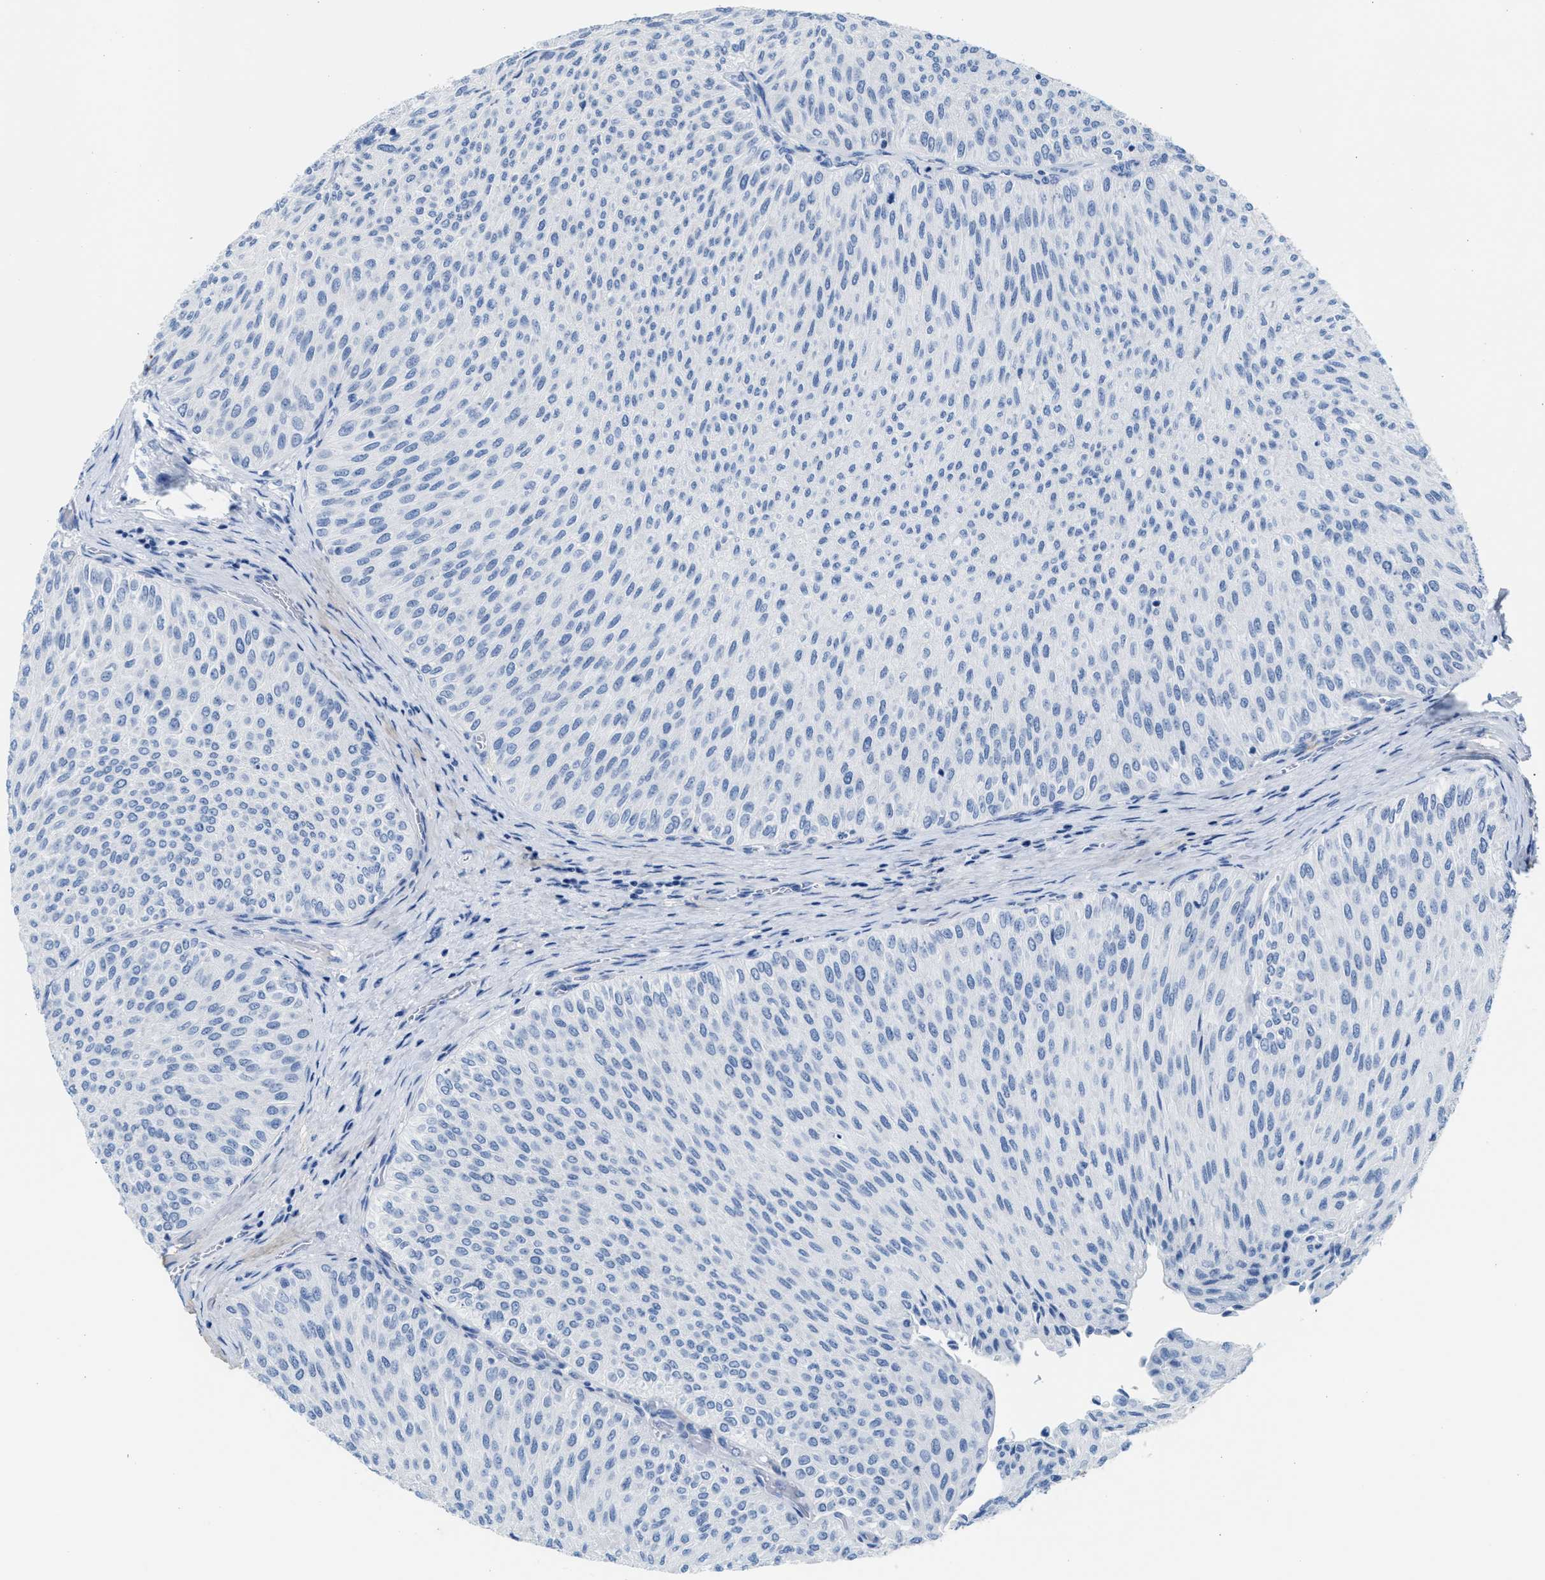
{"staining": {"intensity": "negative", "quantity": "none", "location": "none"}, "tissue": "urothelial cancer", "cell_type": "Tumor cells", "image_type": "cancer", "snomed": [{"axis": "morphology", "description": "Urothelial carcinoma, Low grade"}, {"axis": "topography", "description": "Urinary bladder"}], "caption": "Urothelial carcinoma (low-grade) was stained to show a protein in brown. There is no significant expression in tumor cells.", "gene": "TNR", "patient": {"sex": "male", "age": 78}}